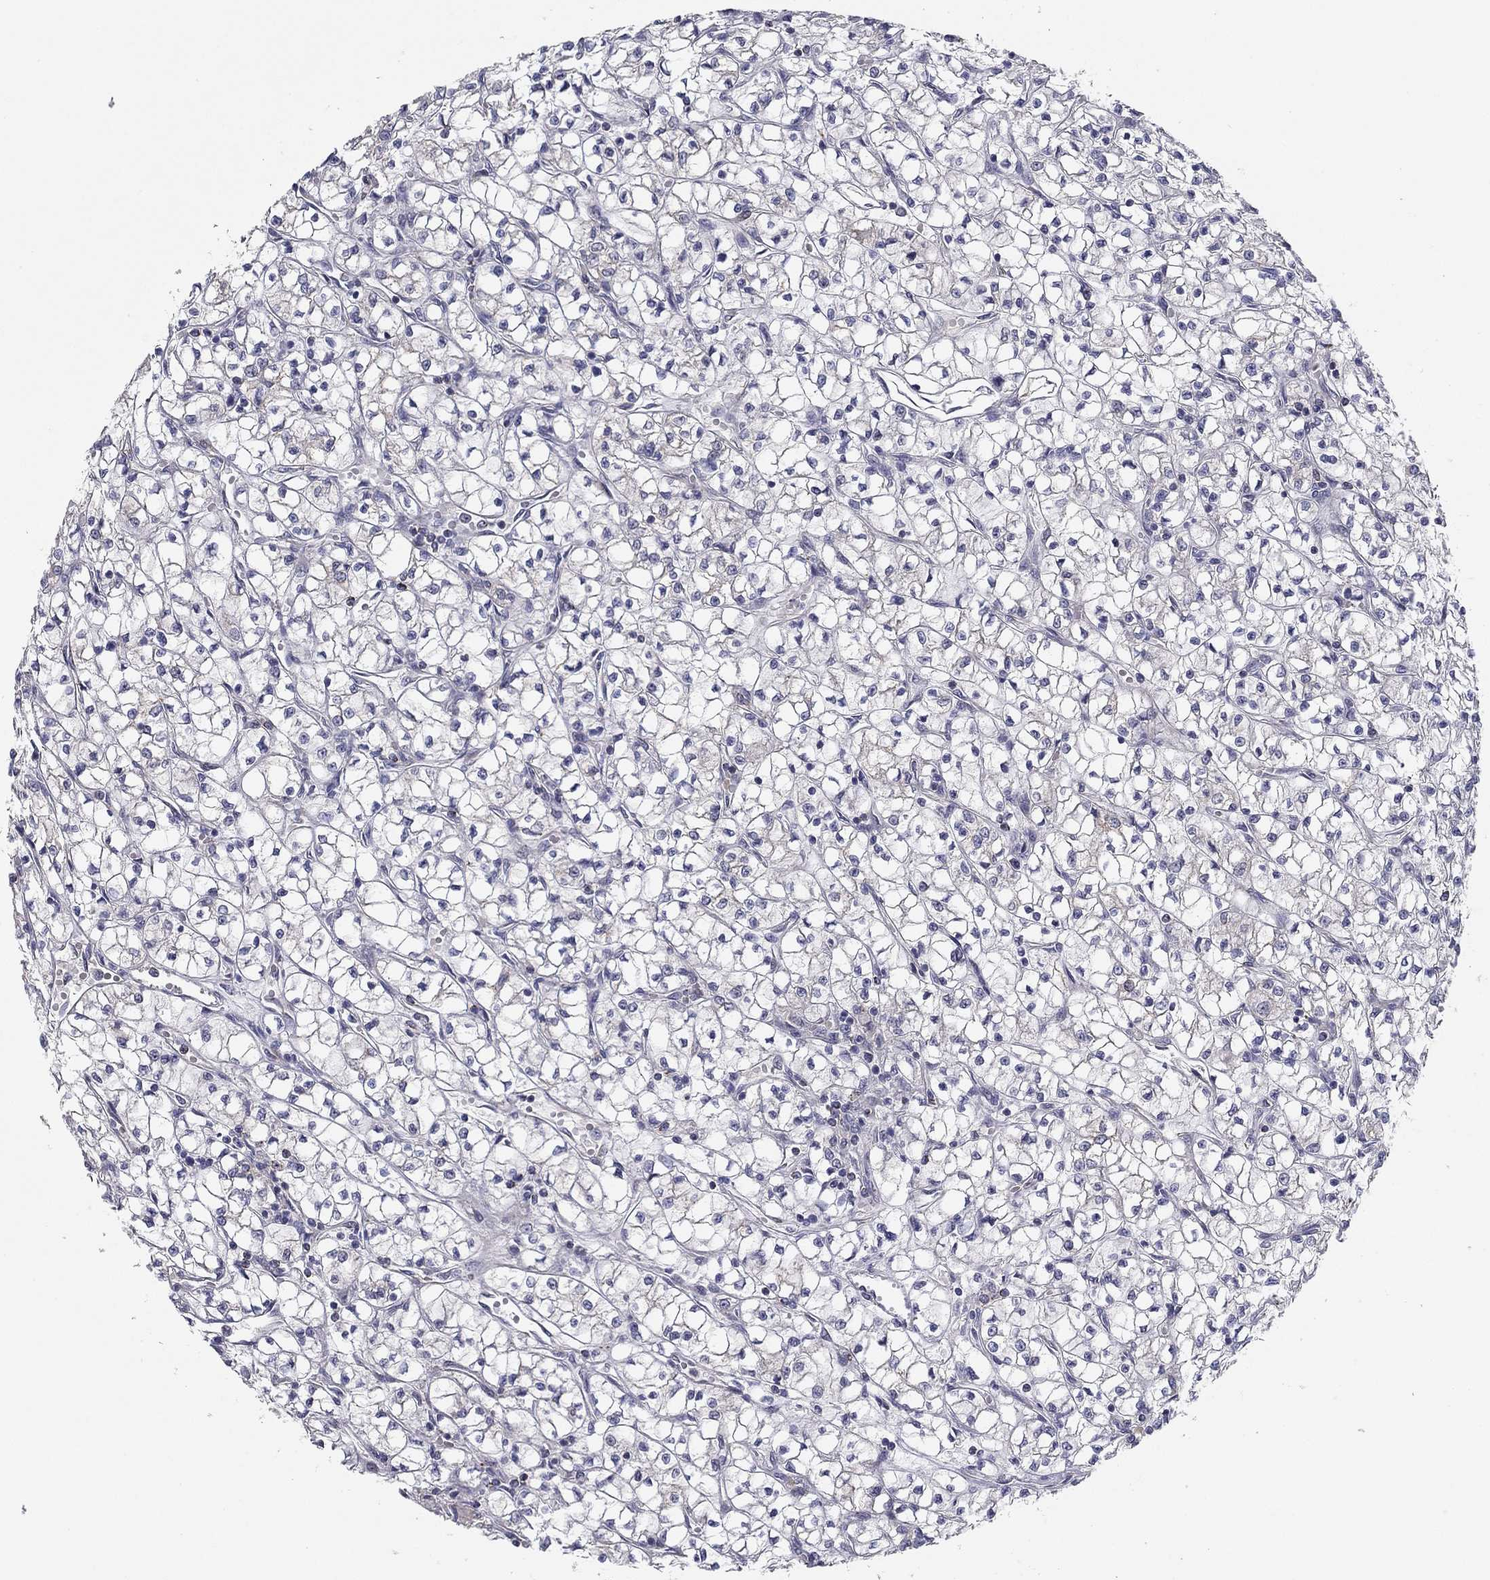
{"staining": {"intensity": "negative", "quantity": "none", "location": "none"}, "tissue": "renal cancer", "cell_type": "Tumor cells", "image_type": "cancer", "snomed": [{"axis": "morphology", "description": "Adenocarcinoma, NOS"}, {"axis": "topography", "description": "Kidney"}], "caption": "An IHC image of renal cancer is shown. There is no staining in tumor cells of renal cancer.", "gene": "SEPTIN3", "patient": {"sex": "female", "age": 64}}